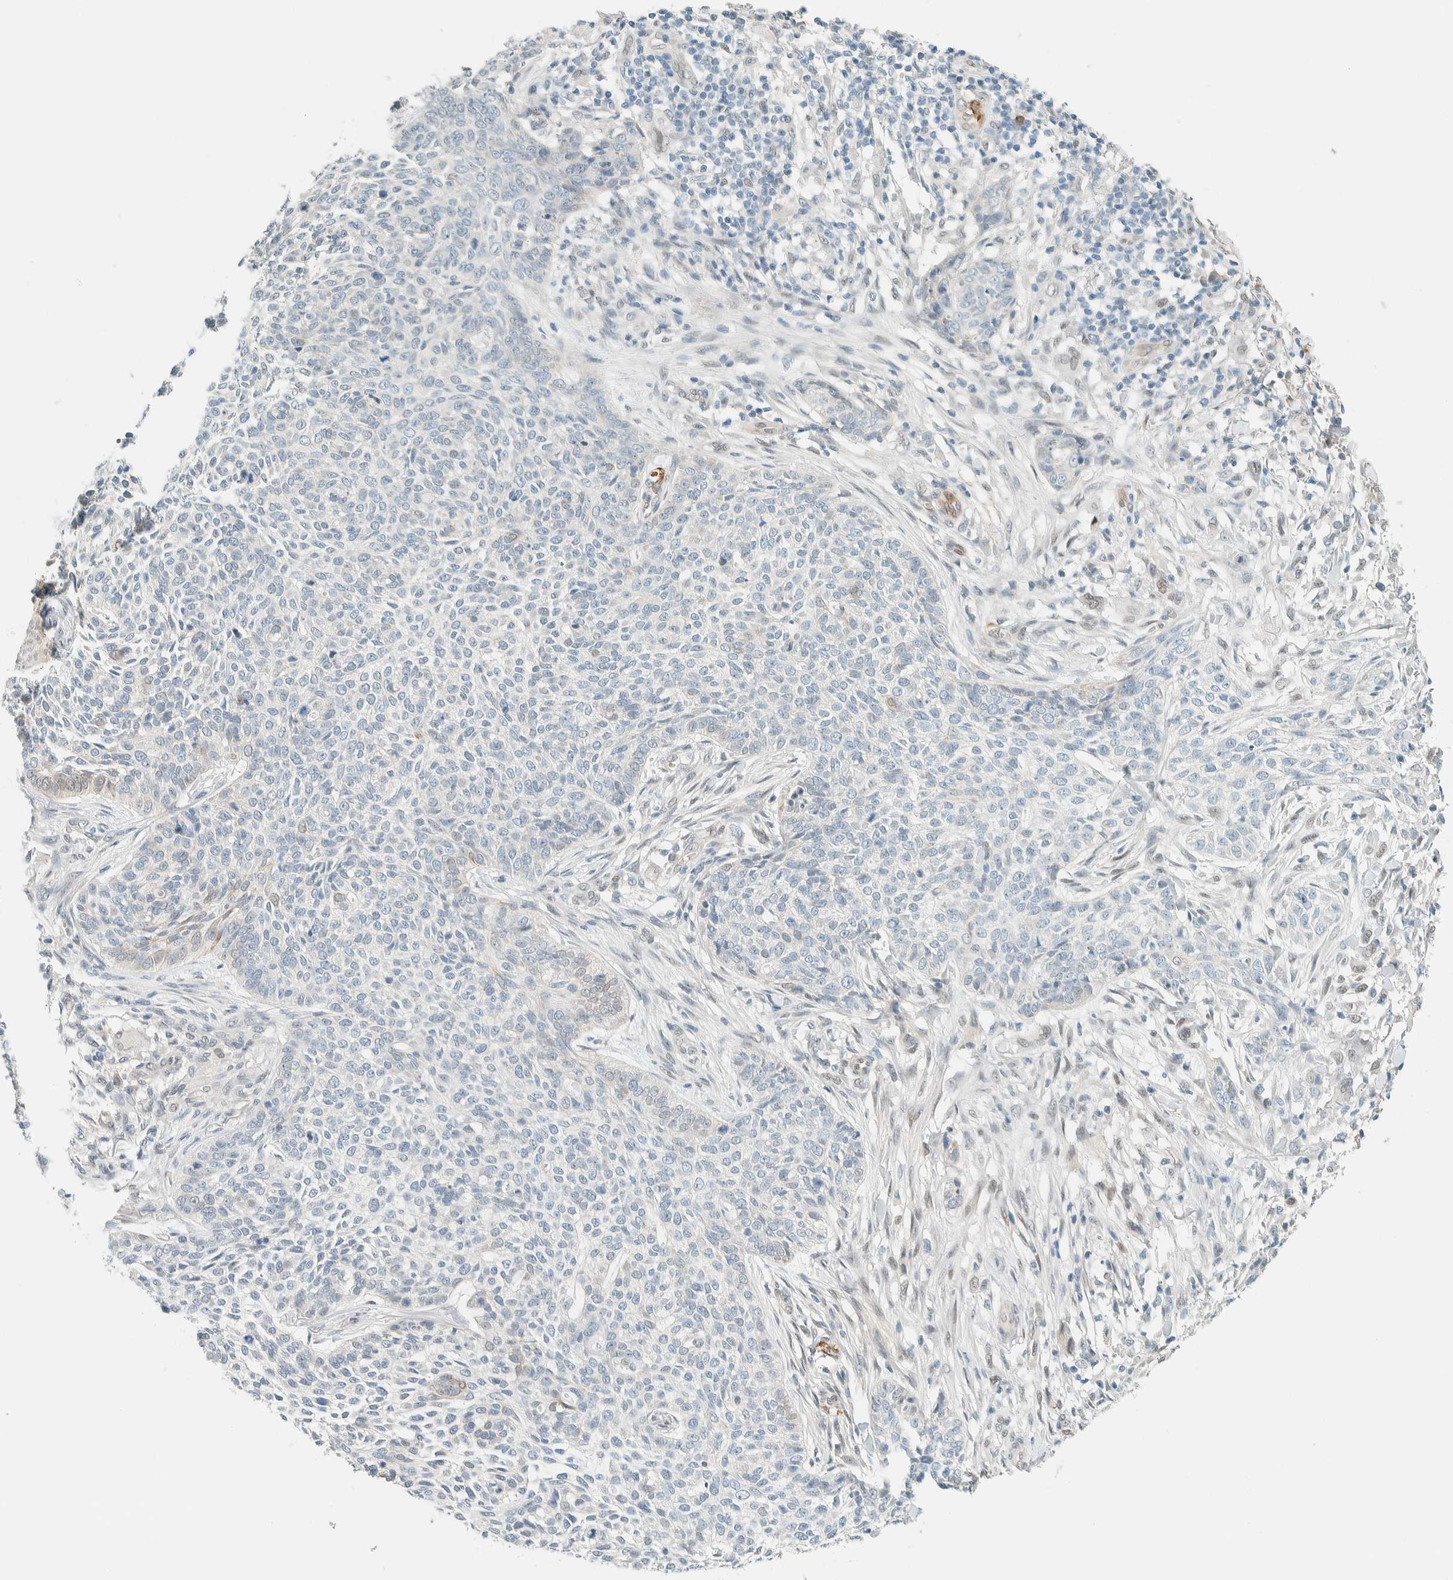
{"staining": {"intensity": "negative", "quantity": "none", "location": "none"}, "tissue": "skin cancer", "cell_type": "Tumor cells", "image_type": "cancer", "snomed": [{"axis": "morphology", "description": "Basal cell carcinoma"}, {"axis": "topography", "description": "Skin"}], "caption": "This image is of basal cell carcinoma (skin) stained with immunohistochemistry (IHC) to label a protein in brown with the nuclei are counter-stained blue. There is no positivity in tumor cells. (Stains: DAB (3,3'-diaminobenzidine) IHC with hematoxylin counter stain, Microscopy: brightfield microscopy at high magnification).", "gene": "TSTD2", "patient": {"sex": "female", "age": 64}}